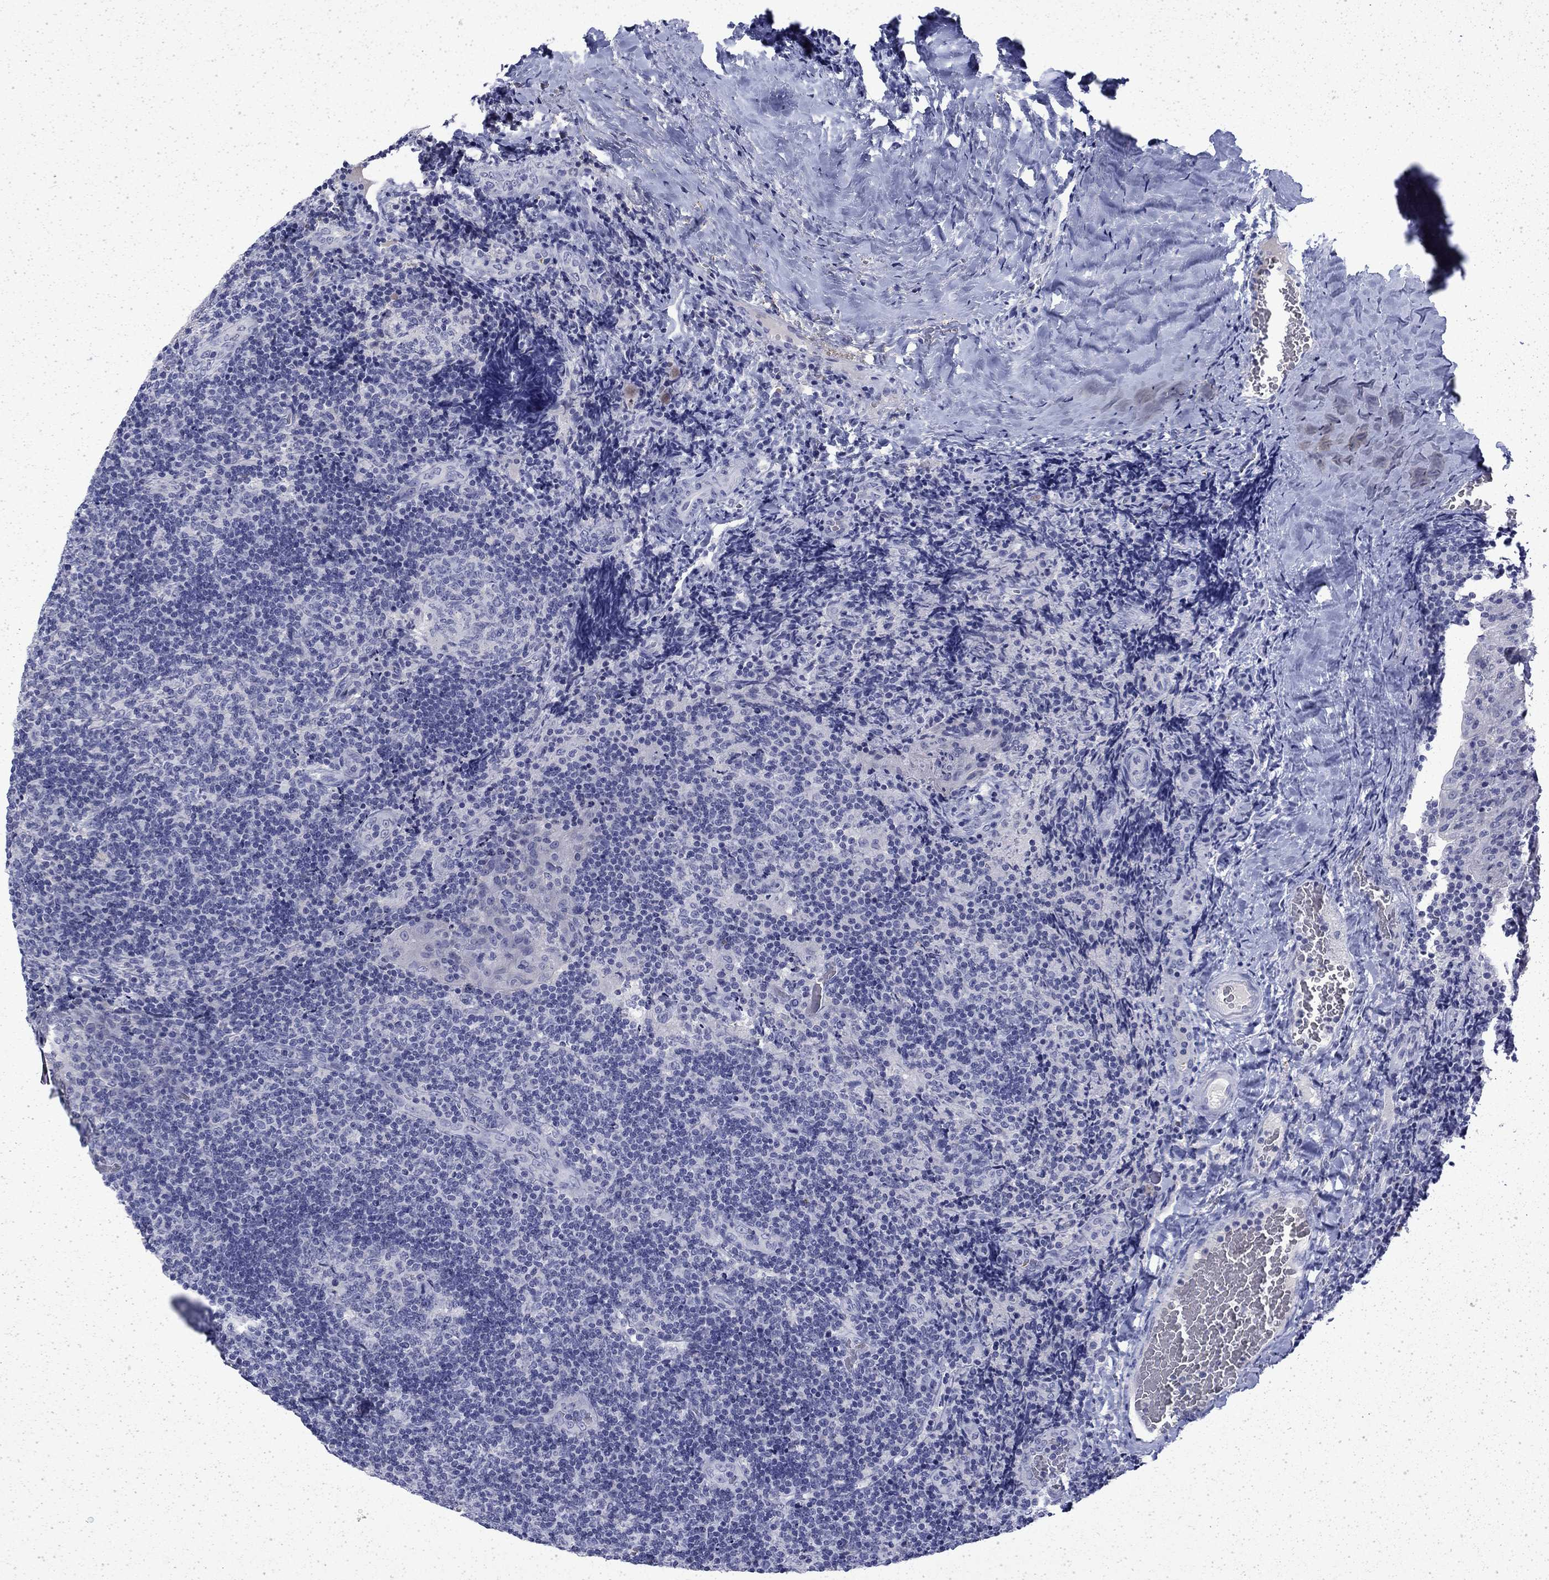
{"staining": {"intensity": "negative", "quantity": "none", "location": "none"}, "tissue": "tonsil", "cell_type": "Germinal center cells", "image_type": "normal", "snomed": [{"axis": "morphology", "description": "Normal tissue, NOS"}, {"axis": "topography", "description": "Tonsil"}], "caption": "Immunohistochemistry micrograph of unremarkable tonsil: human tonsil stained with DAB (3,3'-diaminobenzidine) demonstrates no significant protein expression in germinal center cells. (DAB immunohistochemistry (IHC), high magnification).", "gene": "ENPP6", "patient": {"sex": "male", "age": 17}}